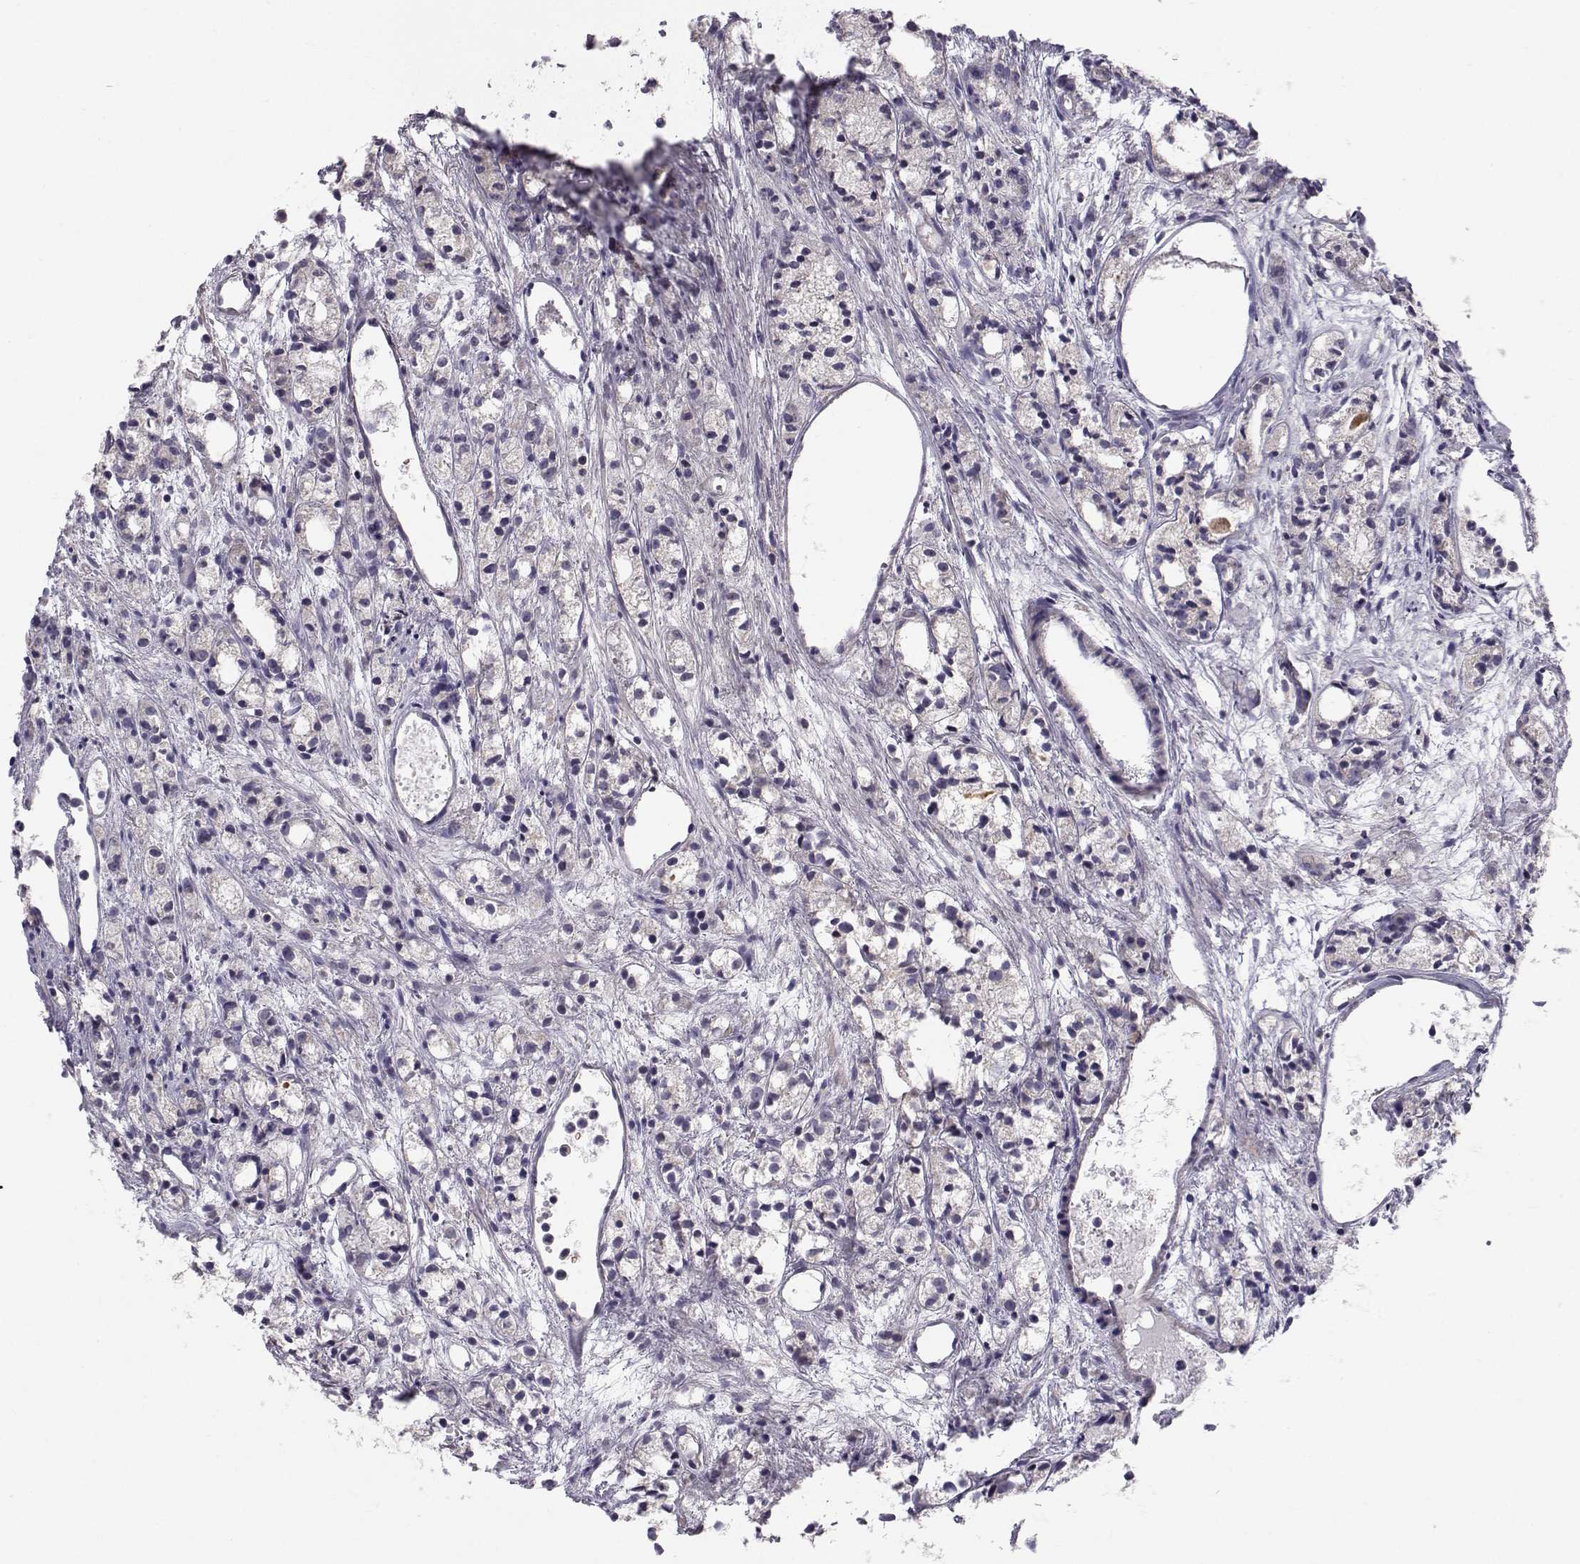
{"staining": {"intensity": "negative", "quantity": "none", "location": "none"}, "tissue": "prostate cancer", "cell_type": "Tumor cells", "image_type": "cancer", "snomed": [{"axis": "morphology", "description": "Adenocarcinoma, Medium grade"}, {"axis": "topography", "description": "Prostate"}], "caption": "The photomicrograph exhibits no significant staining in tumor cells of prostate cancer.", "gene": "PEX5L", "patient": {"sex": "male", "age": 74}}